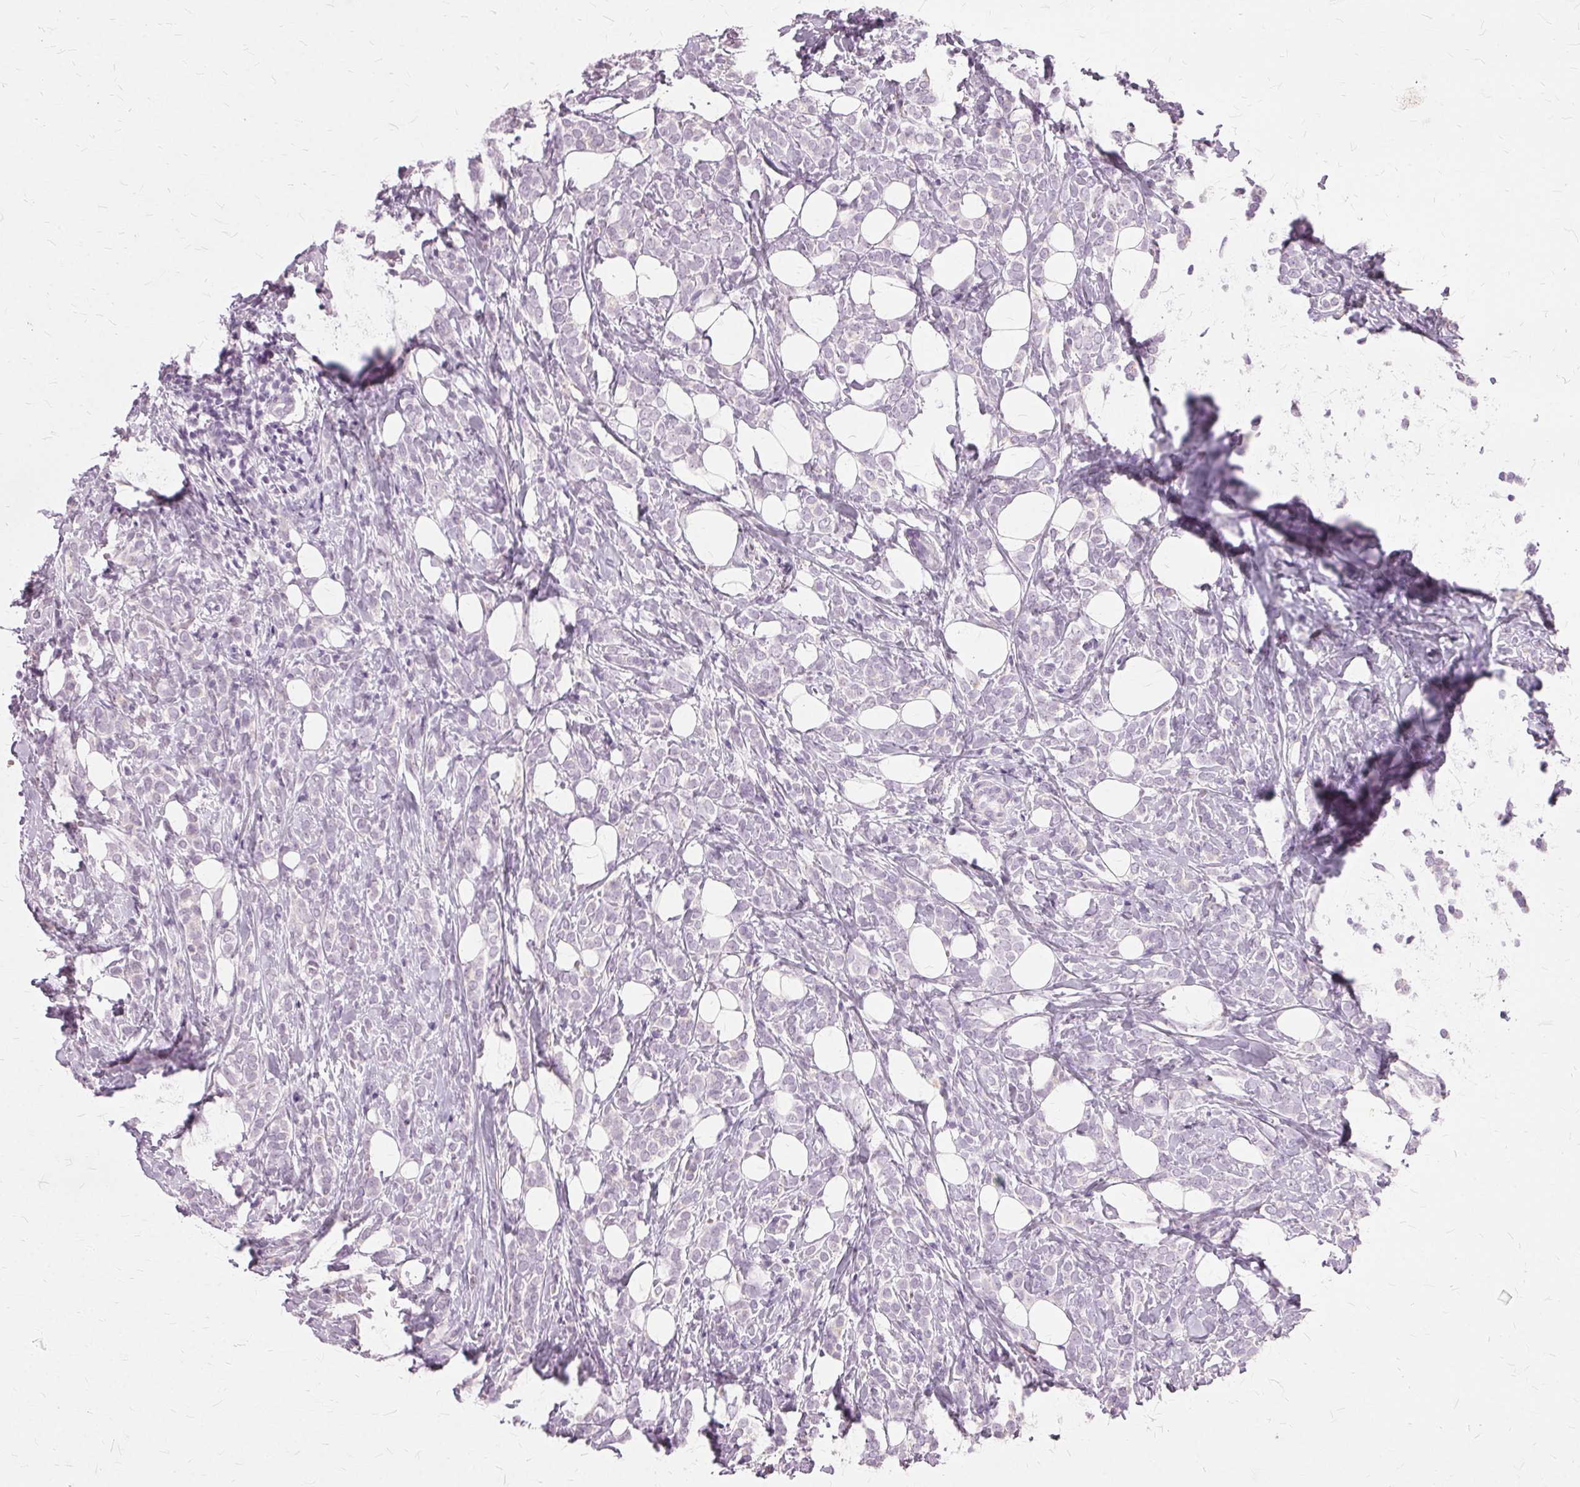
{"staining": {"intensity": "negative", "quantity": "none", "location": "none"}, "tissue": "breast cancer", "cell_type": "Tumor cells", "image_type": "cancer", "snomed": [{"axis": "morphology", "description": "Lobular carcinoma"}, {"axis": "topography", "description": "Breast"}], "caption": "Immunohistochemistry (IHC) of breast cancer exhibits no staining in tumor cells.", "gene": "SLC45A3", "patient": {"sex": "female", "age": 49}}